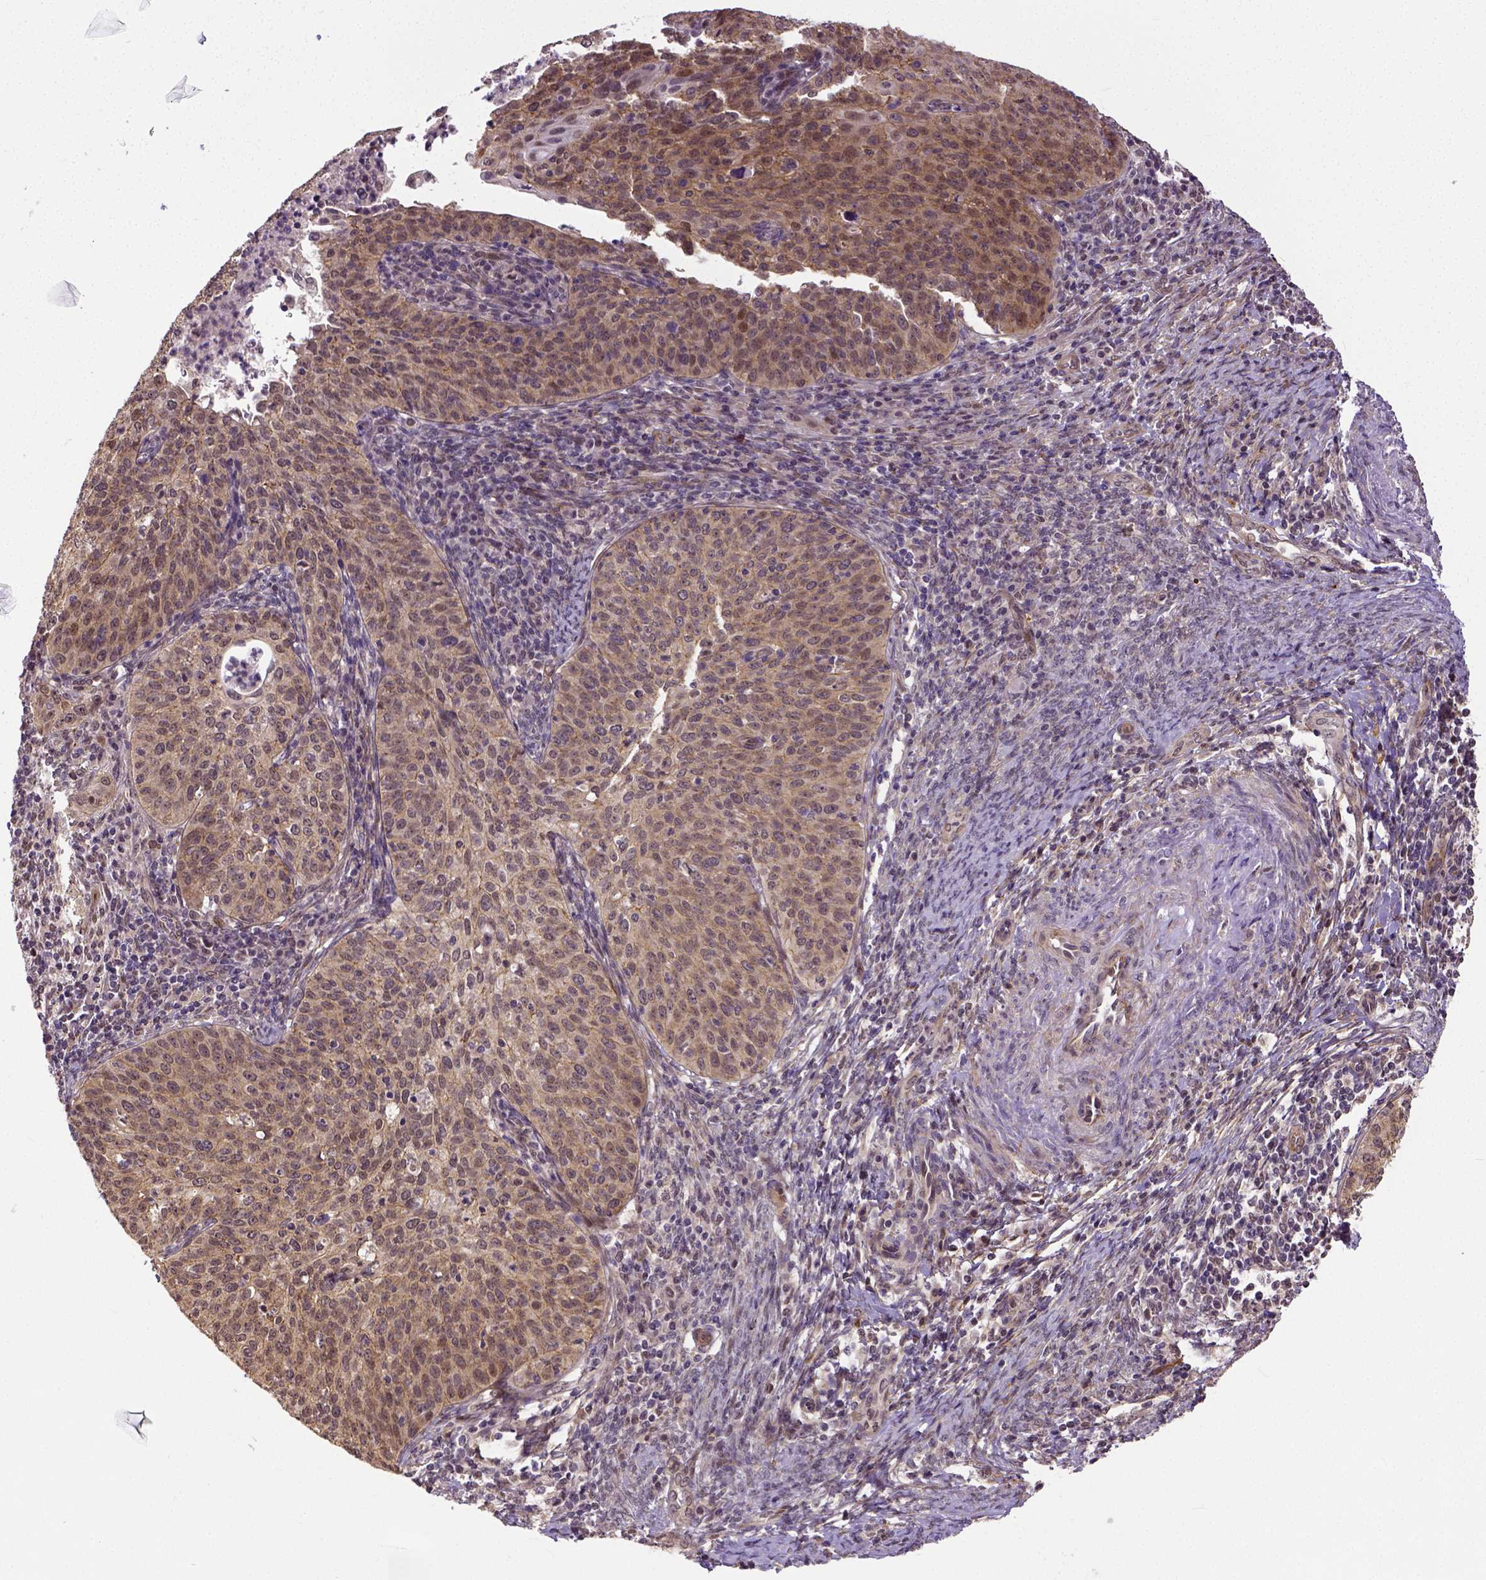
{"staining": {"intensity": "moderate", "quantity": ">75%", "location": "cytoplasmic/membranous"}, "tissue": "cervical cancer", "cell_type": "Tumor cells", "image_type": "cancer", "snomed": [{"axis": "morphology", "description": "Squamous cell carcinoma, NOS"}, {"axis": "topography", "description": "Cervix"}], "caption": "IHC (DAB) staining of cervical squamous cell carcinoma demonstrates moderate cytoplasmic/membranous protein staining in approximately >75% of tumor cells.", "gene": "DICER1", "patient": {"sex": "female", "age": 30}}